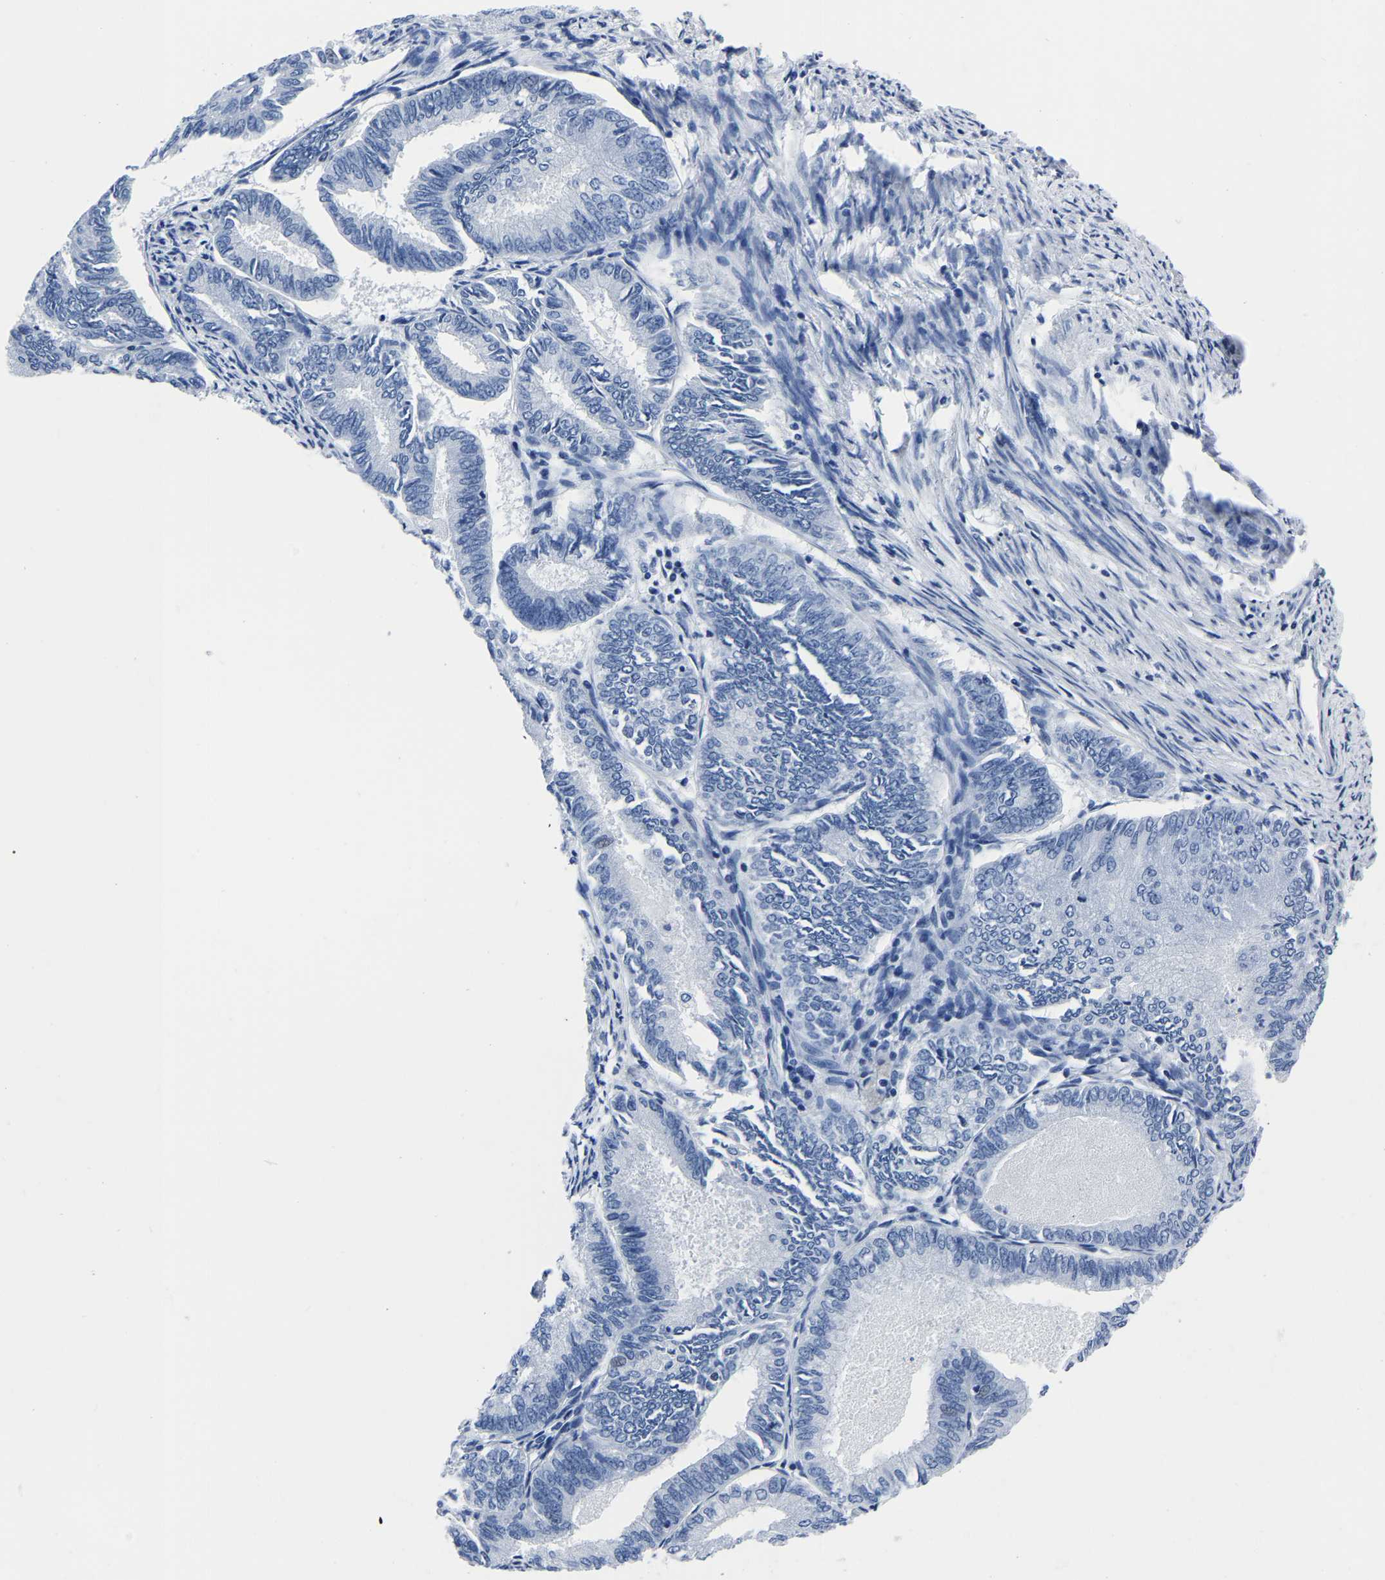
{"staining": {"intensity": "negative", "quantity": "none", "location": "none"}, "tissue": "endometrial cancer", "cell_type": "Tumor cells", "image_type": "cancer", "snomed": [{"axis": "morphology", "description": "Adenocarcinoma, NOS"}, {"axis": "topography", "description": "Endometrium"}], "caption": "The immunohistochemistry histopathology image has no significant staining in tumor cells of endometrial adenocarcinoma tissue.", "gene": "IMPG2", "patient": {"sex": "female", "age": 86}}